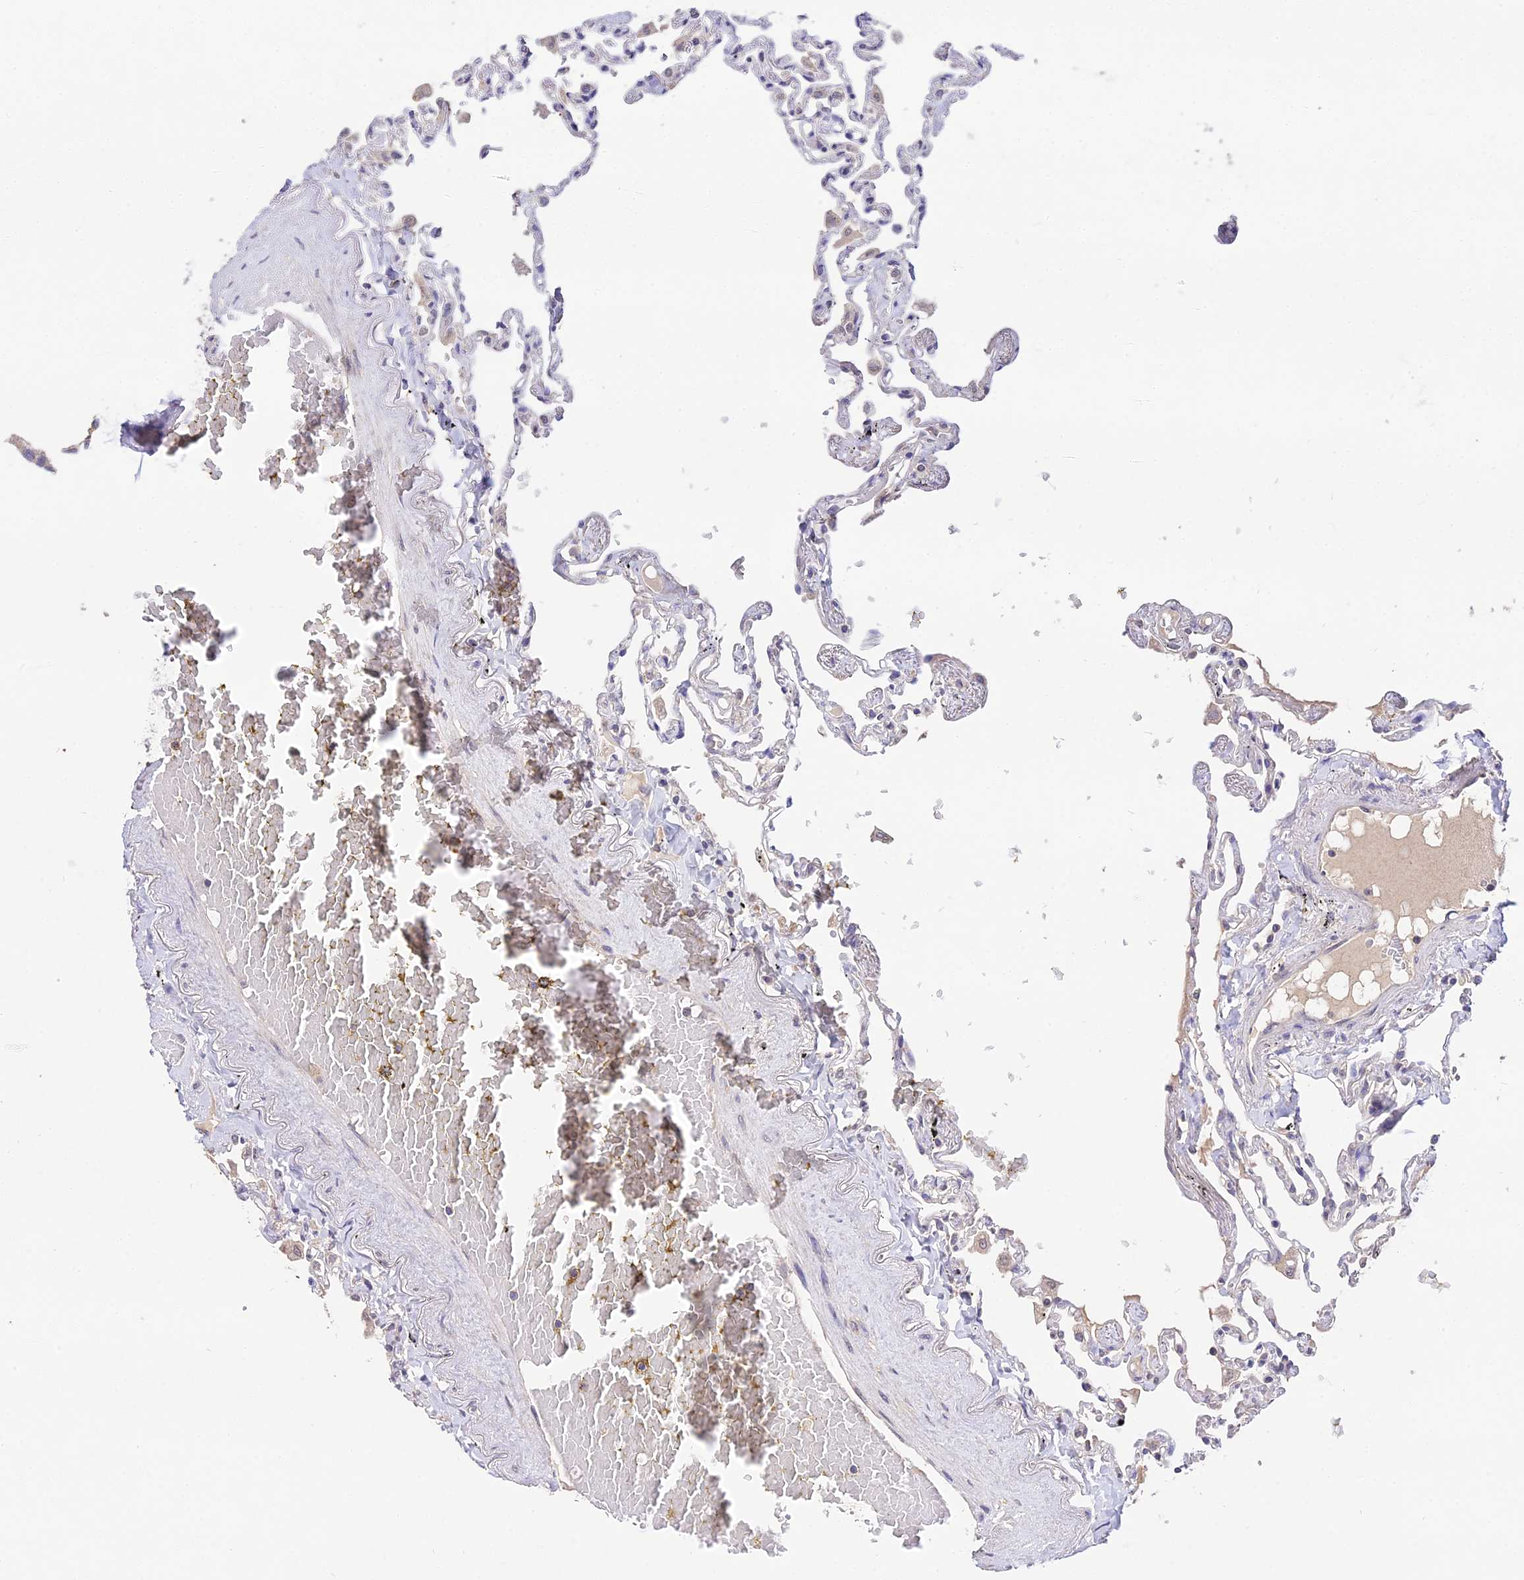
{"staining": {"intensity": "negative", "quantity": "none", "location": "none"}, "tissue": "lung", "cell_type": "Alveolar cells", "image_type": "normal", "snomed": [{"axis": "morphology", "description": "Normal tissue, NOS"}, {"axis": "topography", "description": "Lung"}], "caption": "A high-resolution micrograph shows immunohistochemistry (IHC) staining of unremarkable lung, which displays no significant staining in alveolar cells. Nuclei are stained in blue.", "gene": "PGK1", "patient": {"sex": "female", "age": 67}}